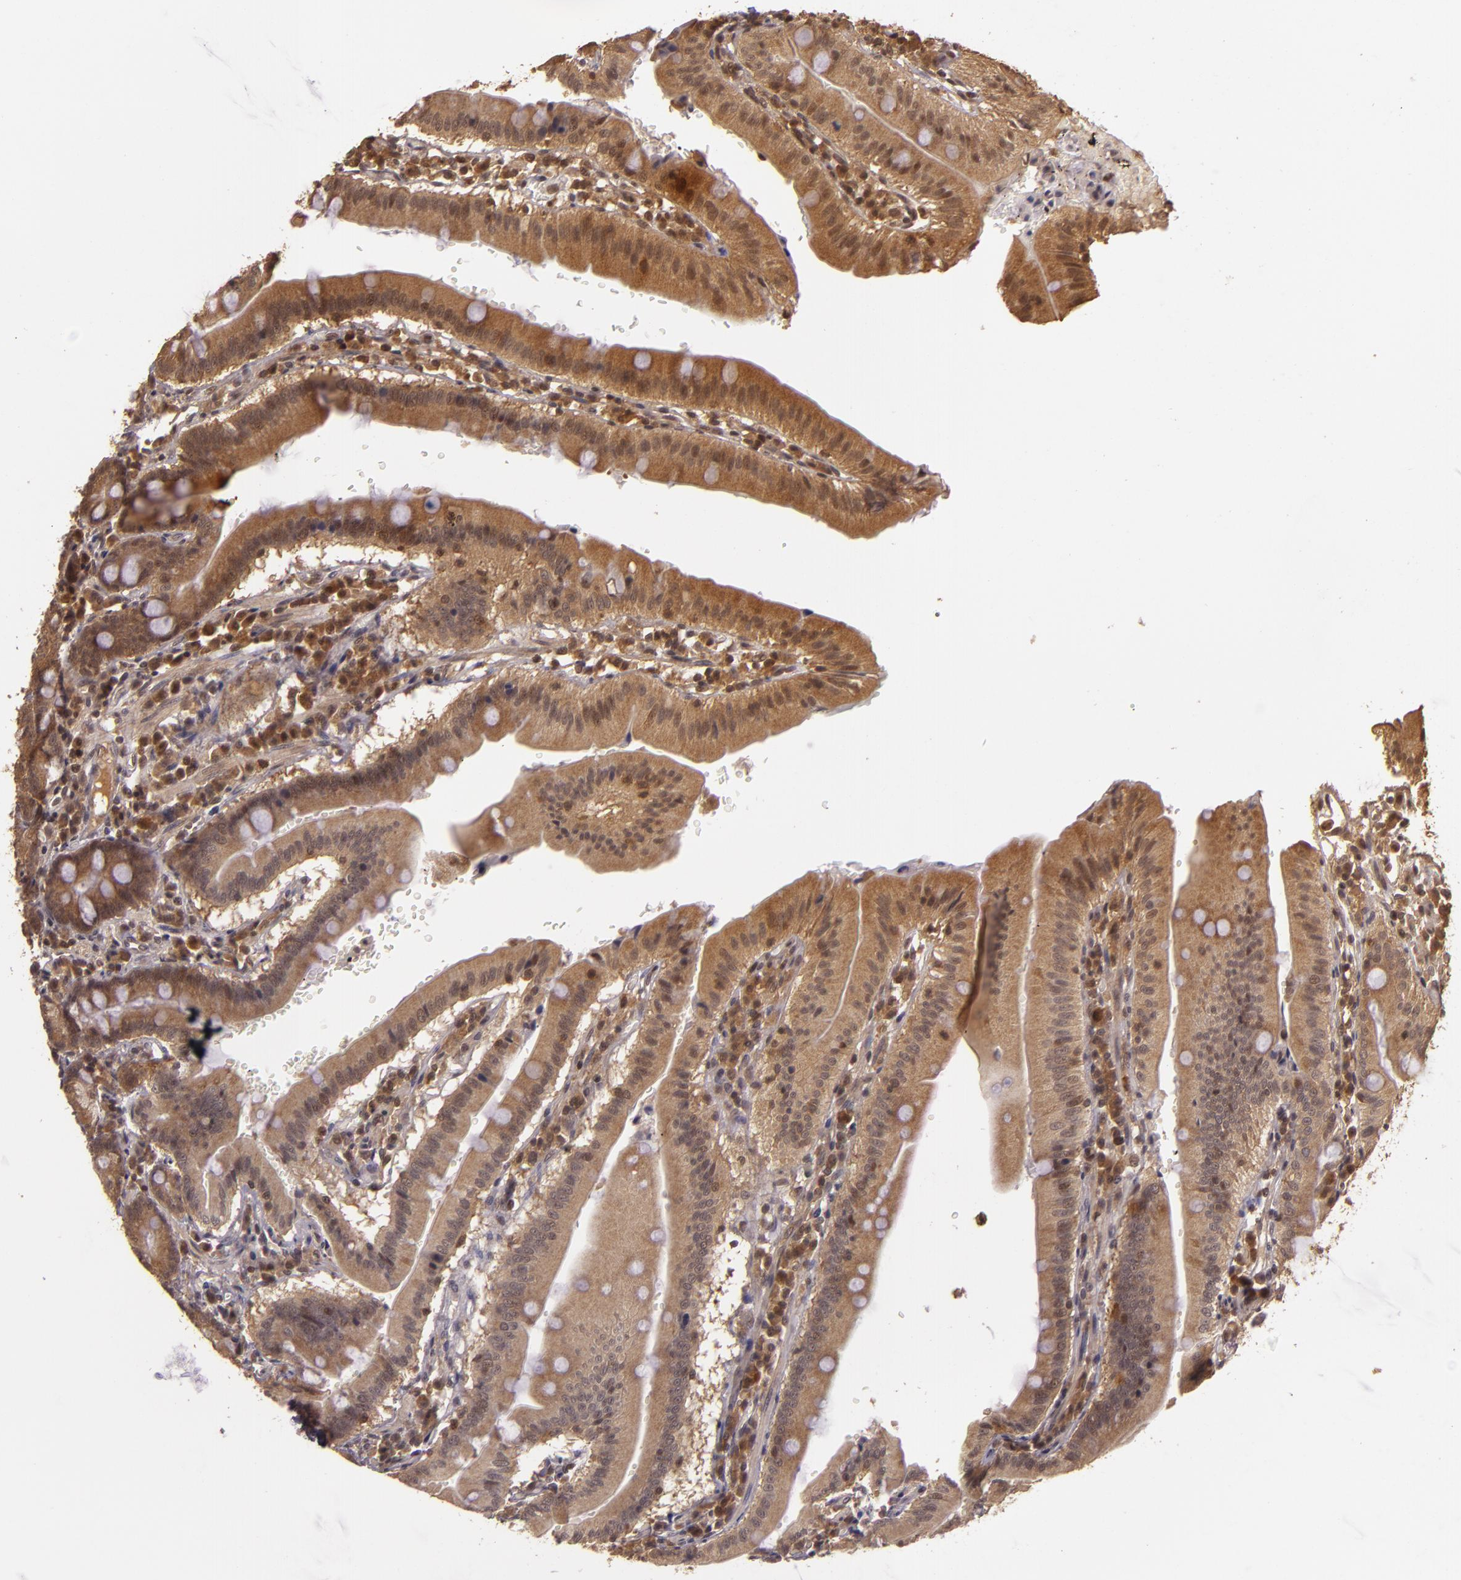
{"staining": {"intensity": "moderate", "quantity": ">75%", "location": "cytoplasmic/membranous"}, "tissue": "small intestine", "cell_type": "Glandular cells", "image_type": "normal", "snomed": [{"axis": "morphology", "description": "Normal tissue, NOS"}, {"axis": "topography", "description": "Small intestine"}], "caption": "Small intestine stained for a protein reveals moderate cytoplasmic/membranous positivity in glandular cells. The staining was performed using DAB (3,3'-diaminobenzidine), with brown indicating positive protein expression. Nuclei are stained blue with hematoxylin.", "gene": "TXNRD2", "patient": {"sex": "male", "age": 71}}